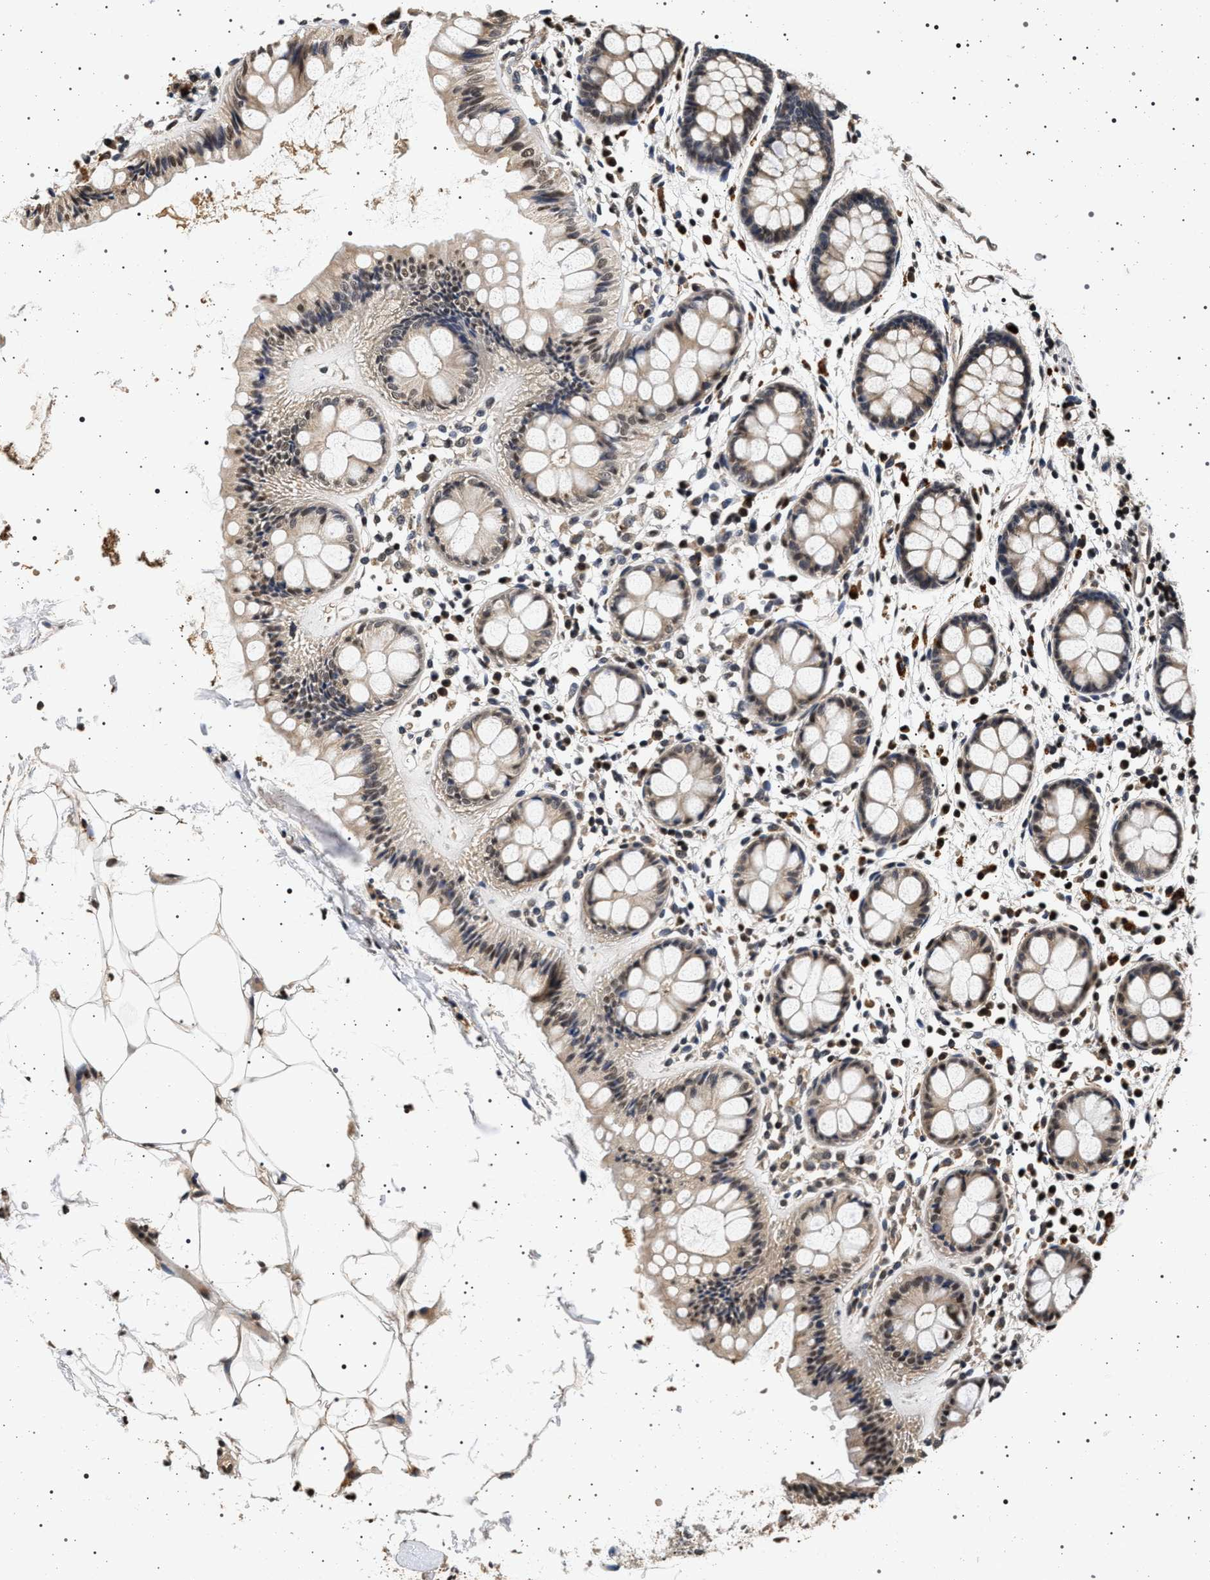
{"staining": {"intensity": "moderate", "quantity": "25%-75%", "location": "cytoplasmic/membranous"}, "tissue": "rectum", "cell_type": "Glandular cells", "image_type": "normal", "snomed": [{"axis": "morphology", "description": "Normal tissue, NOS"}, {"axis": "topography", "description": "Rectum"}], "caption": "IHC histopathology image of normal rectum: rectum stained using immunohistochemistry (IHC) demonstrates medium levels of moderate protein expression localized specifically in the cytoplasmic/membranous of glandular cells, appearing as a cytoplasmic/membranous brown color.", "gene": "CDKN1B", "patient": {"sex": "female", "age": 66}}